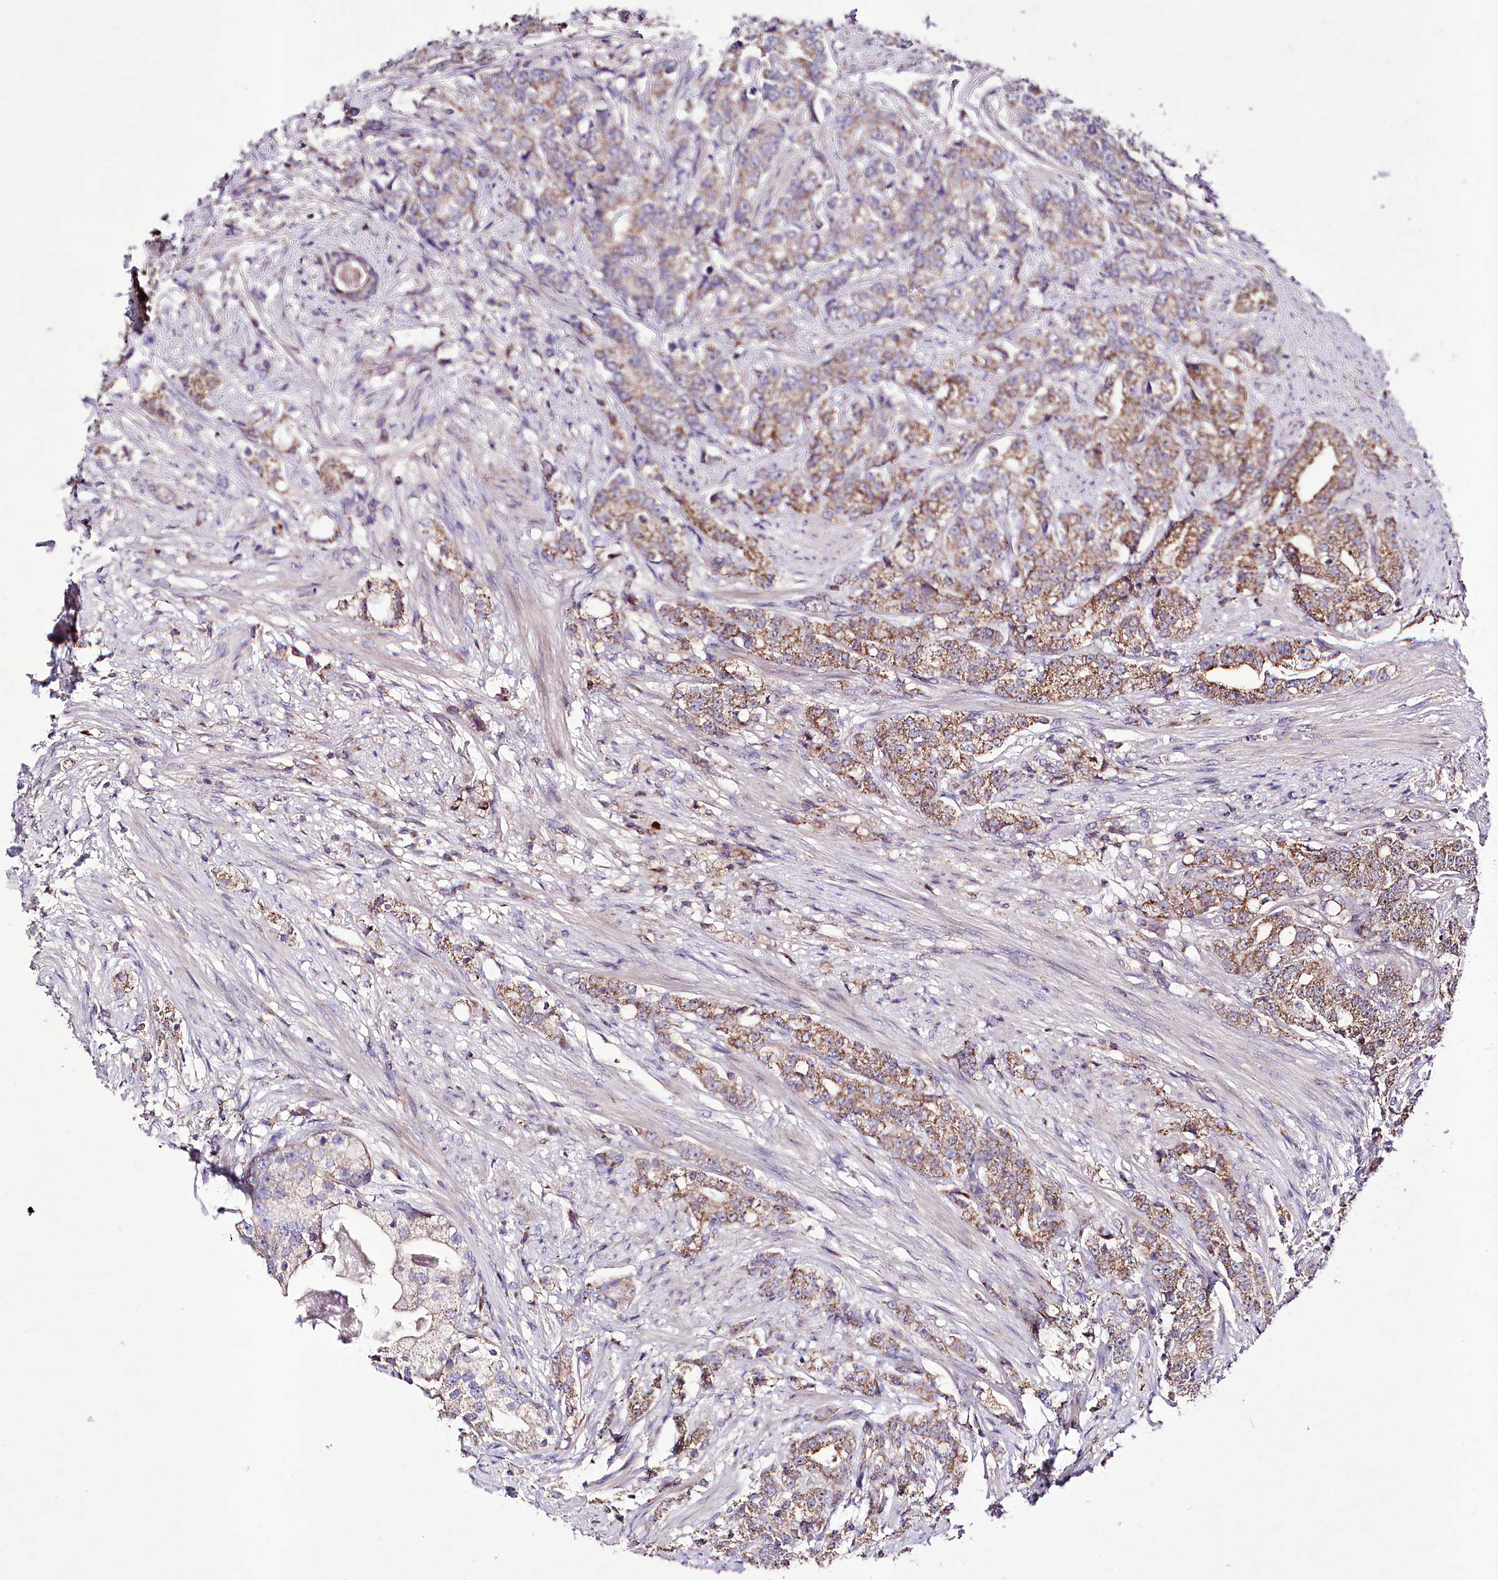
{"staining": {"intensity": "moderate", "quantity": ">75%", "location": "cytoplasmic/membranous"}, "tissue": "prostate cancer", "cell_type": "Tumor cells", "image_type": "cancer", "snomed": [{"axis": "morphology", "description": "Adenocarcinoma, High grade"}, {"axis": "topography", "description": "Prostate"}], "caption": "The histopathology image displays a brown stain indicating the presence of a protein in the cytoplasmic/membranous of tumor cells in prostate cancer (high-grade adenocarcinoma). Ihc stains the protein of interest in brown and the nuclei are stained blue.", "gene": "ATE1", "patient": {"sex": "male", "age": 69}}